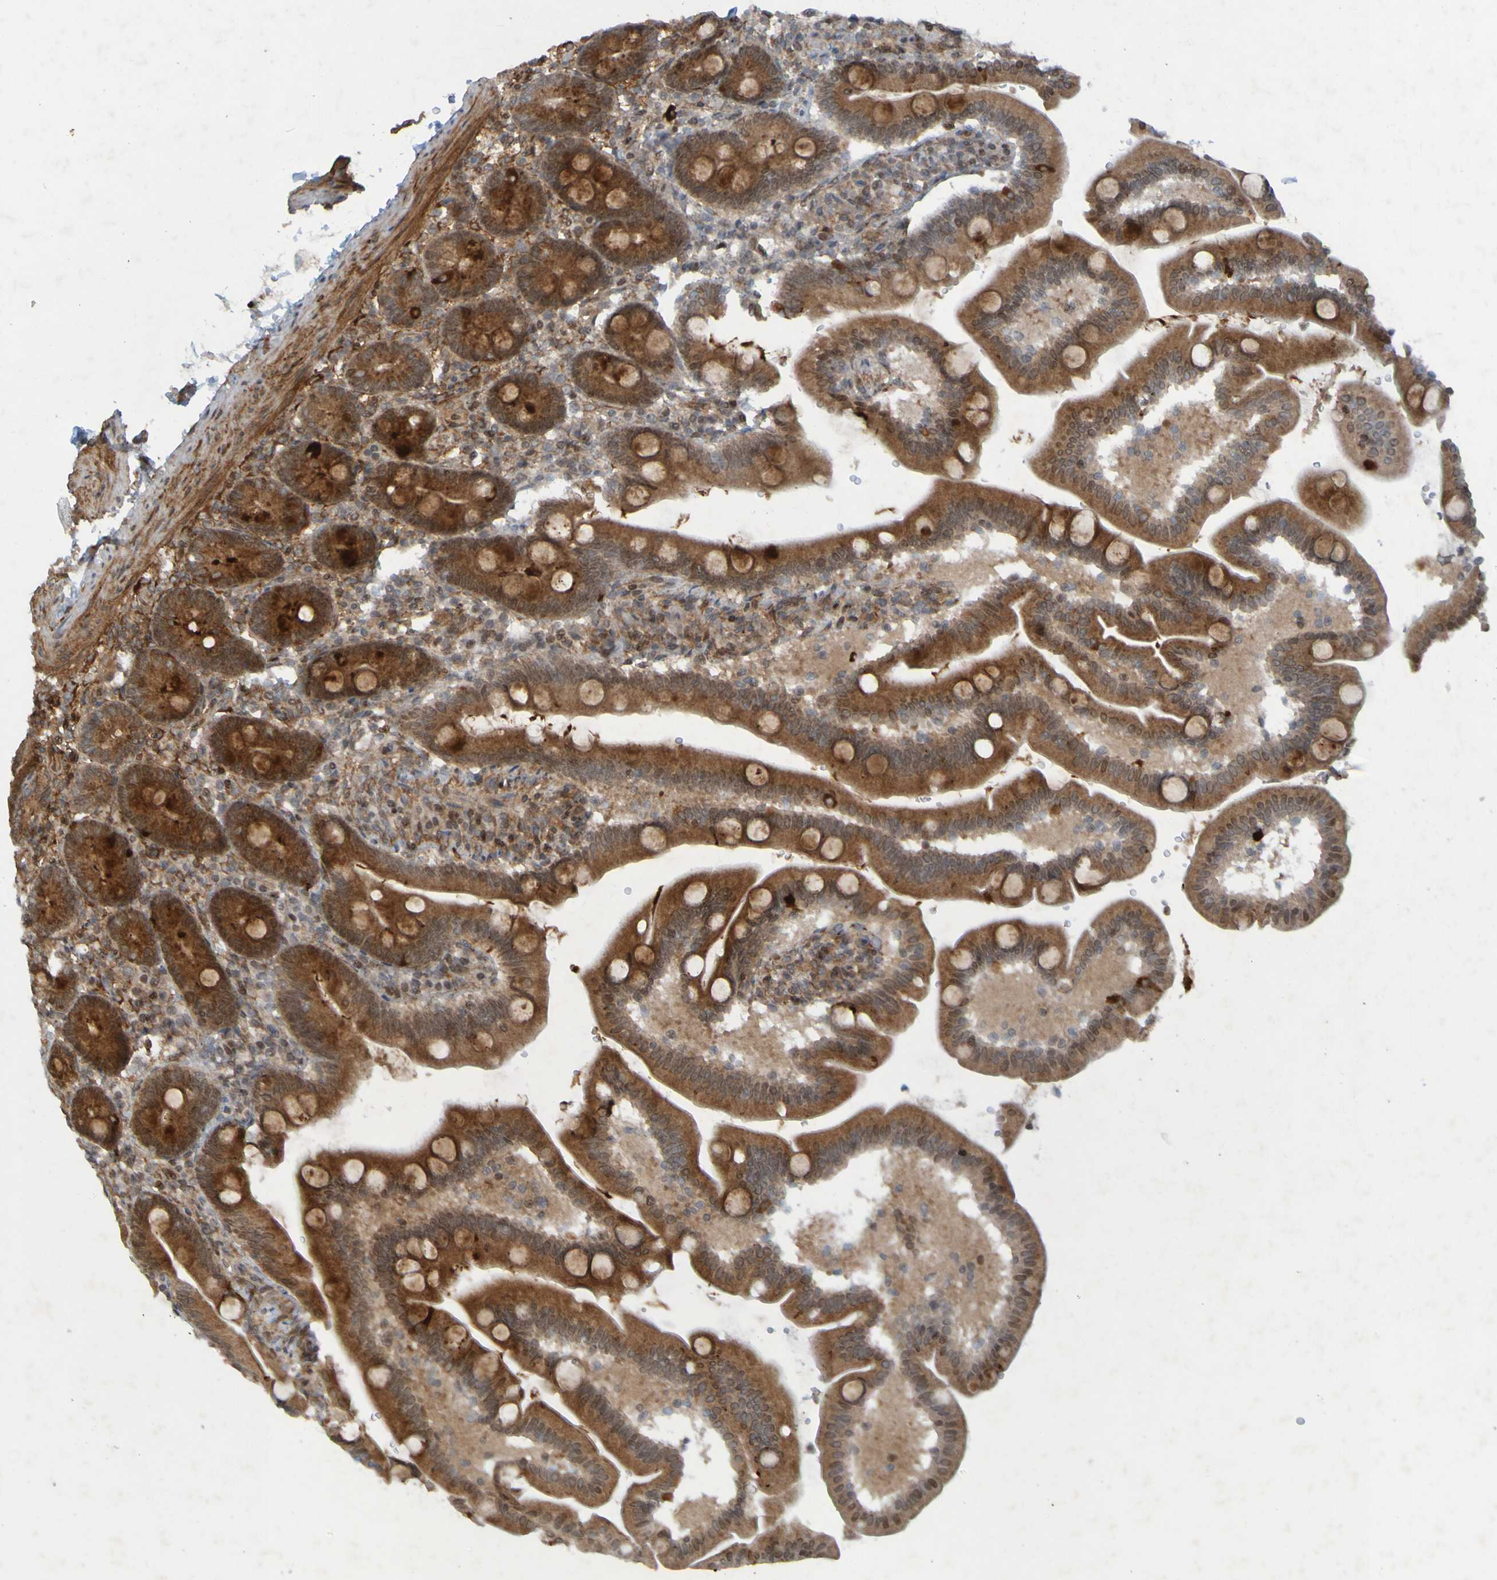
{"staining": {"intensity": "moderate", "quantity": ">75%", "location": "cytoplasmic/membranous"}, "tissue": "duodenum", "cell_type": "Glandular cells", "image_type": "normal", "snomed": [{"axis": "morphology", "description": "Normal tissue, NOS"}, {"axis": "topography", "description": "Duodenum"}], "caption": "DAB (3,3'-diaminobenzidine) immunohistochemical staining of normal duodenum demonstrates moderate cytoplasmic/membranous protein expression in approximately >75% of glandular cells.", "gene": "GUCY1A1", "patient": {"sex": "male", "age": 54}}